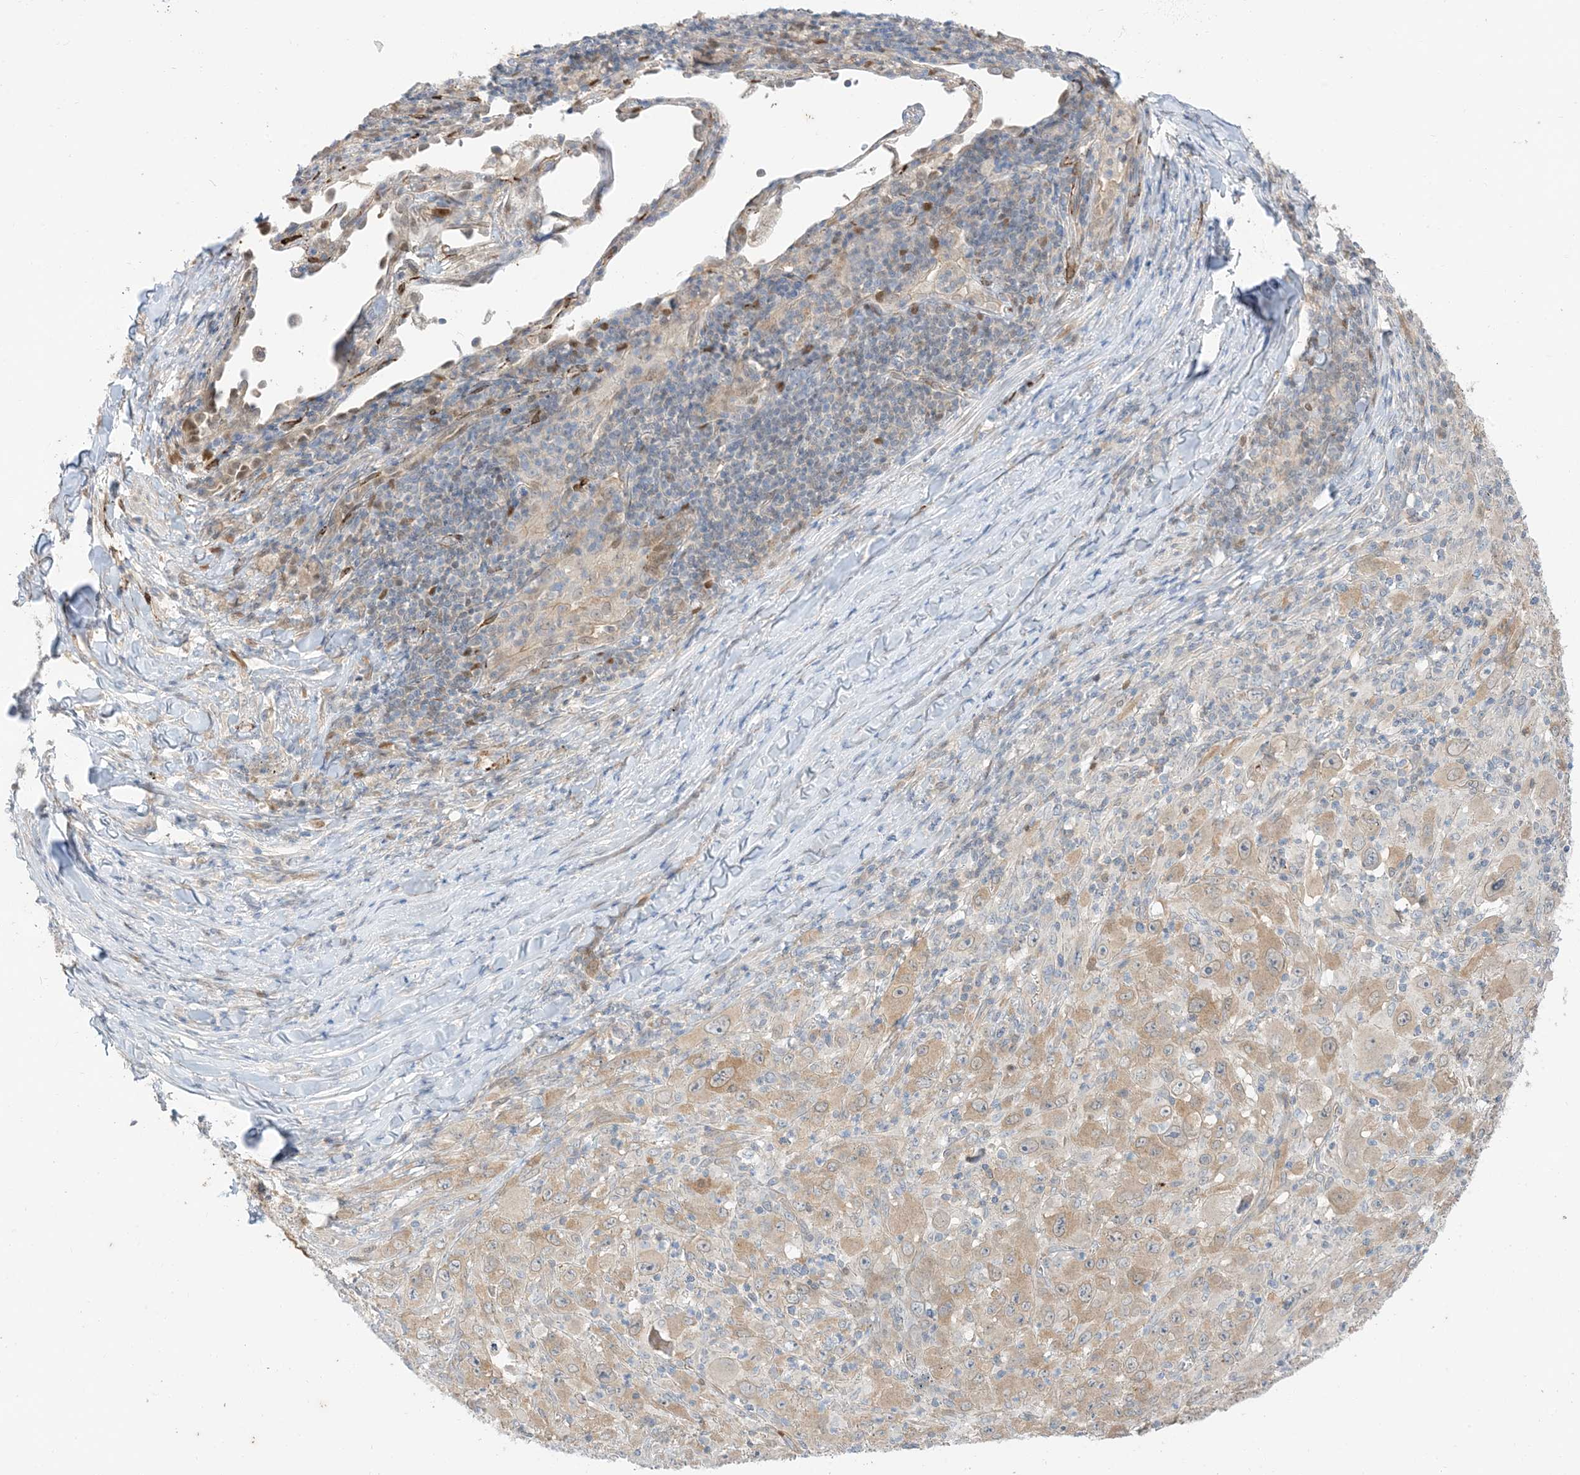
{"staining": {"intensity": "weak", "quantity": "25%-75%", "location": "cytoplasmic/membranous"}, "tissue": "melanoma", "cell_type": "Tumor cells", "image_type": "cancer", "snomed": [{"axis": "morphology", "description": "Malignant melanoma, Metastatic site"}, {"axis": "topography", "description": "Skin"}], "caption": "Weak cytoplasmic/membranous positivity for a protein is seen in about 25%-75% of tumor cells of melanoma using immunohistochemistry (IHC).", "gene": "RIN1", "patient": {"sex": "female", "age": 56}}